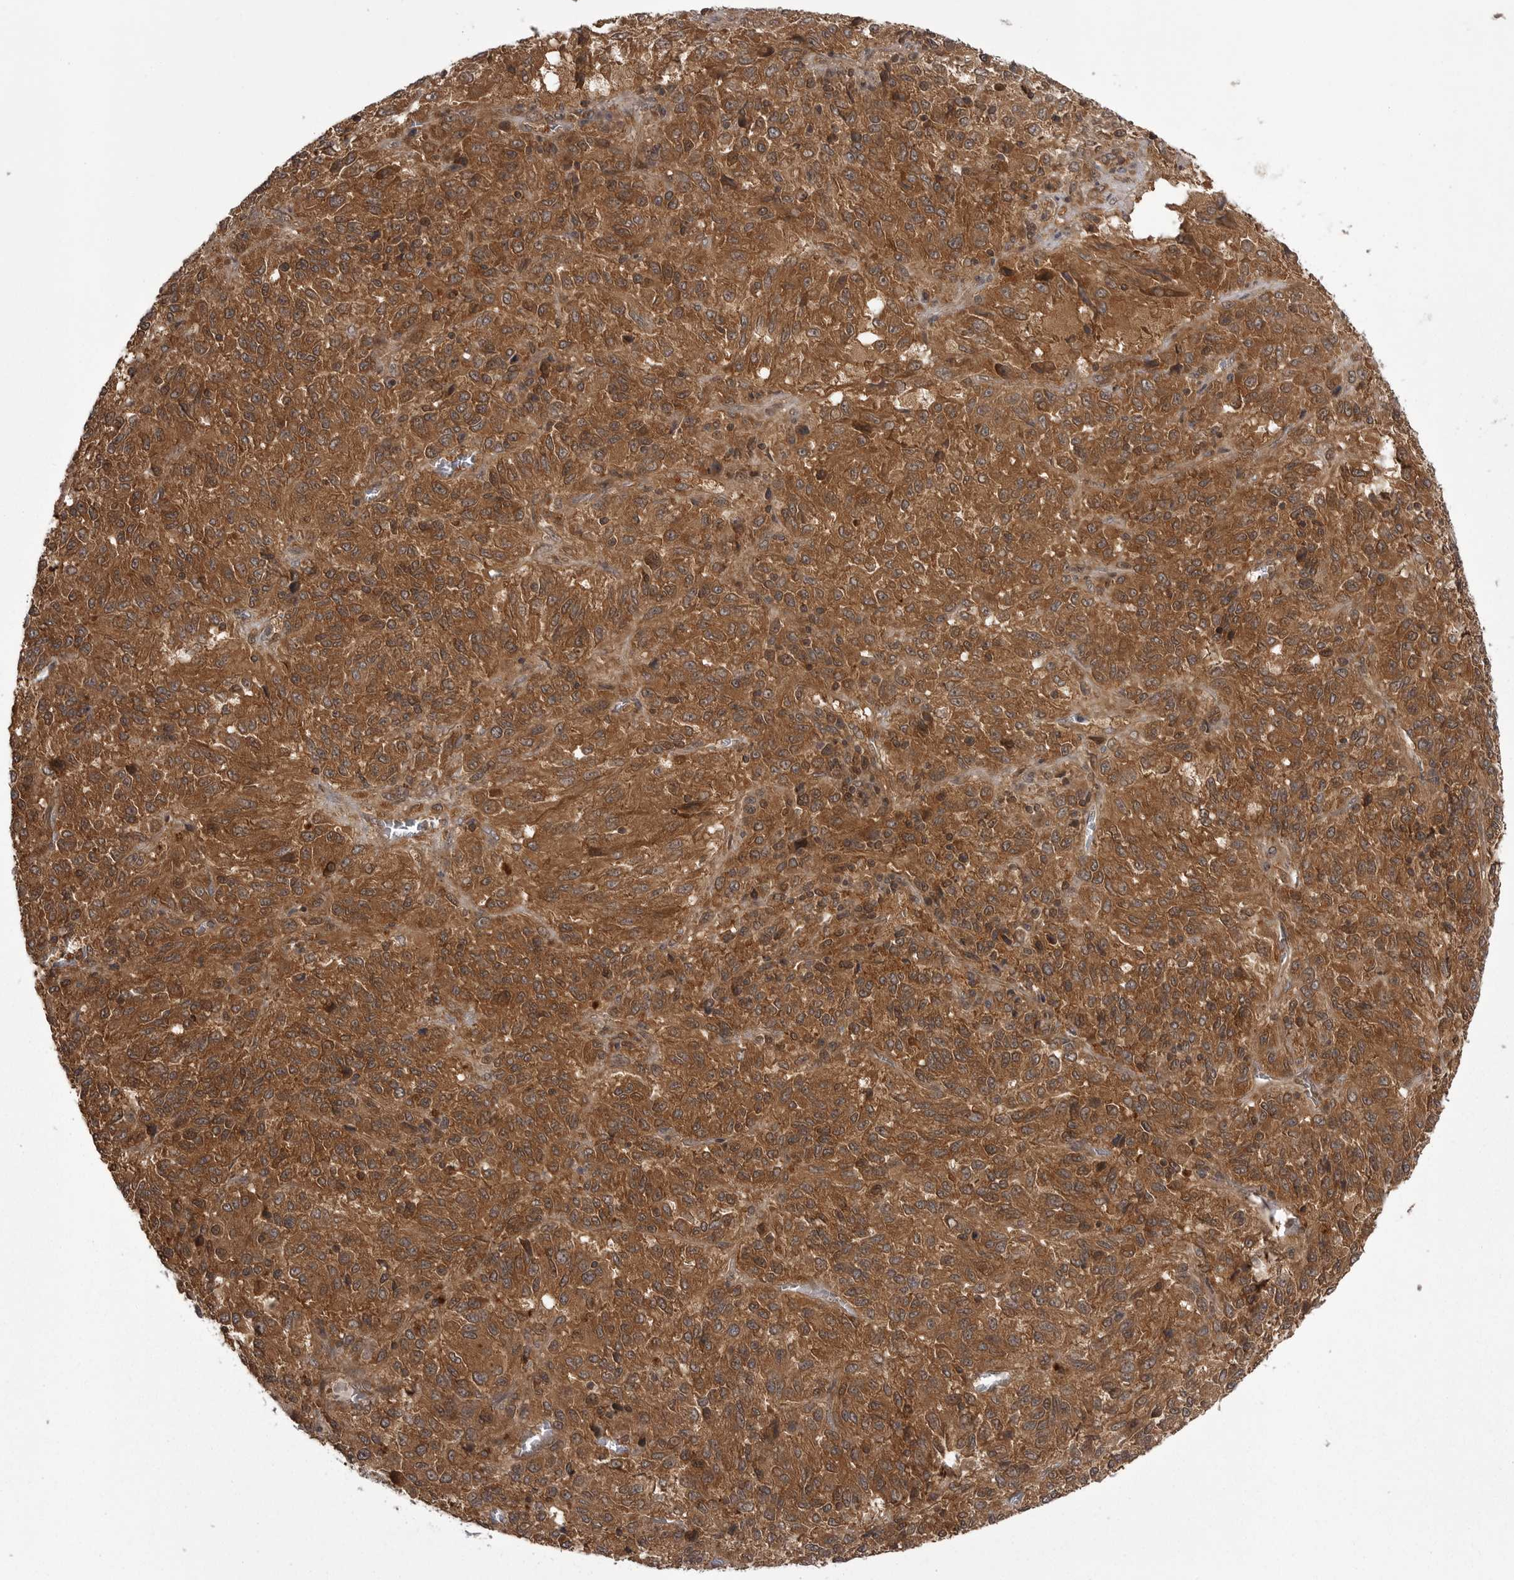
{"staining": {"intensity": "moderate", "quantity": ">75%", "location": "cytoplasmic/membranous"}, "tissue": "melanoma", "cell_type": "Tumor cells", "image_type": "cancer", "snomed": [{"axis": "morphology", "description": "Malignant melanoma, Metastatic site"}, {"axis": "topography", "description": "Lung"}], "caption": "Malignant melanoma (metastatic site) stained for a protein demonstrates moderate cytoplasmic/membranous positivity in tumor cells.", "gene": "STK24", "patient": {"sex": "male", "age": 64}}